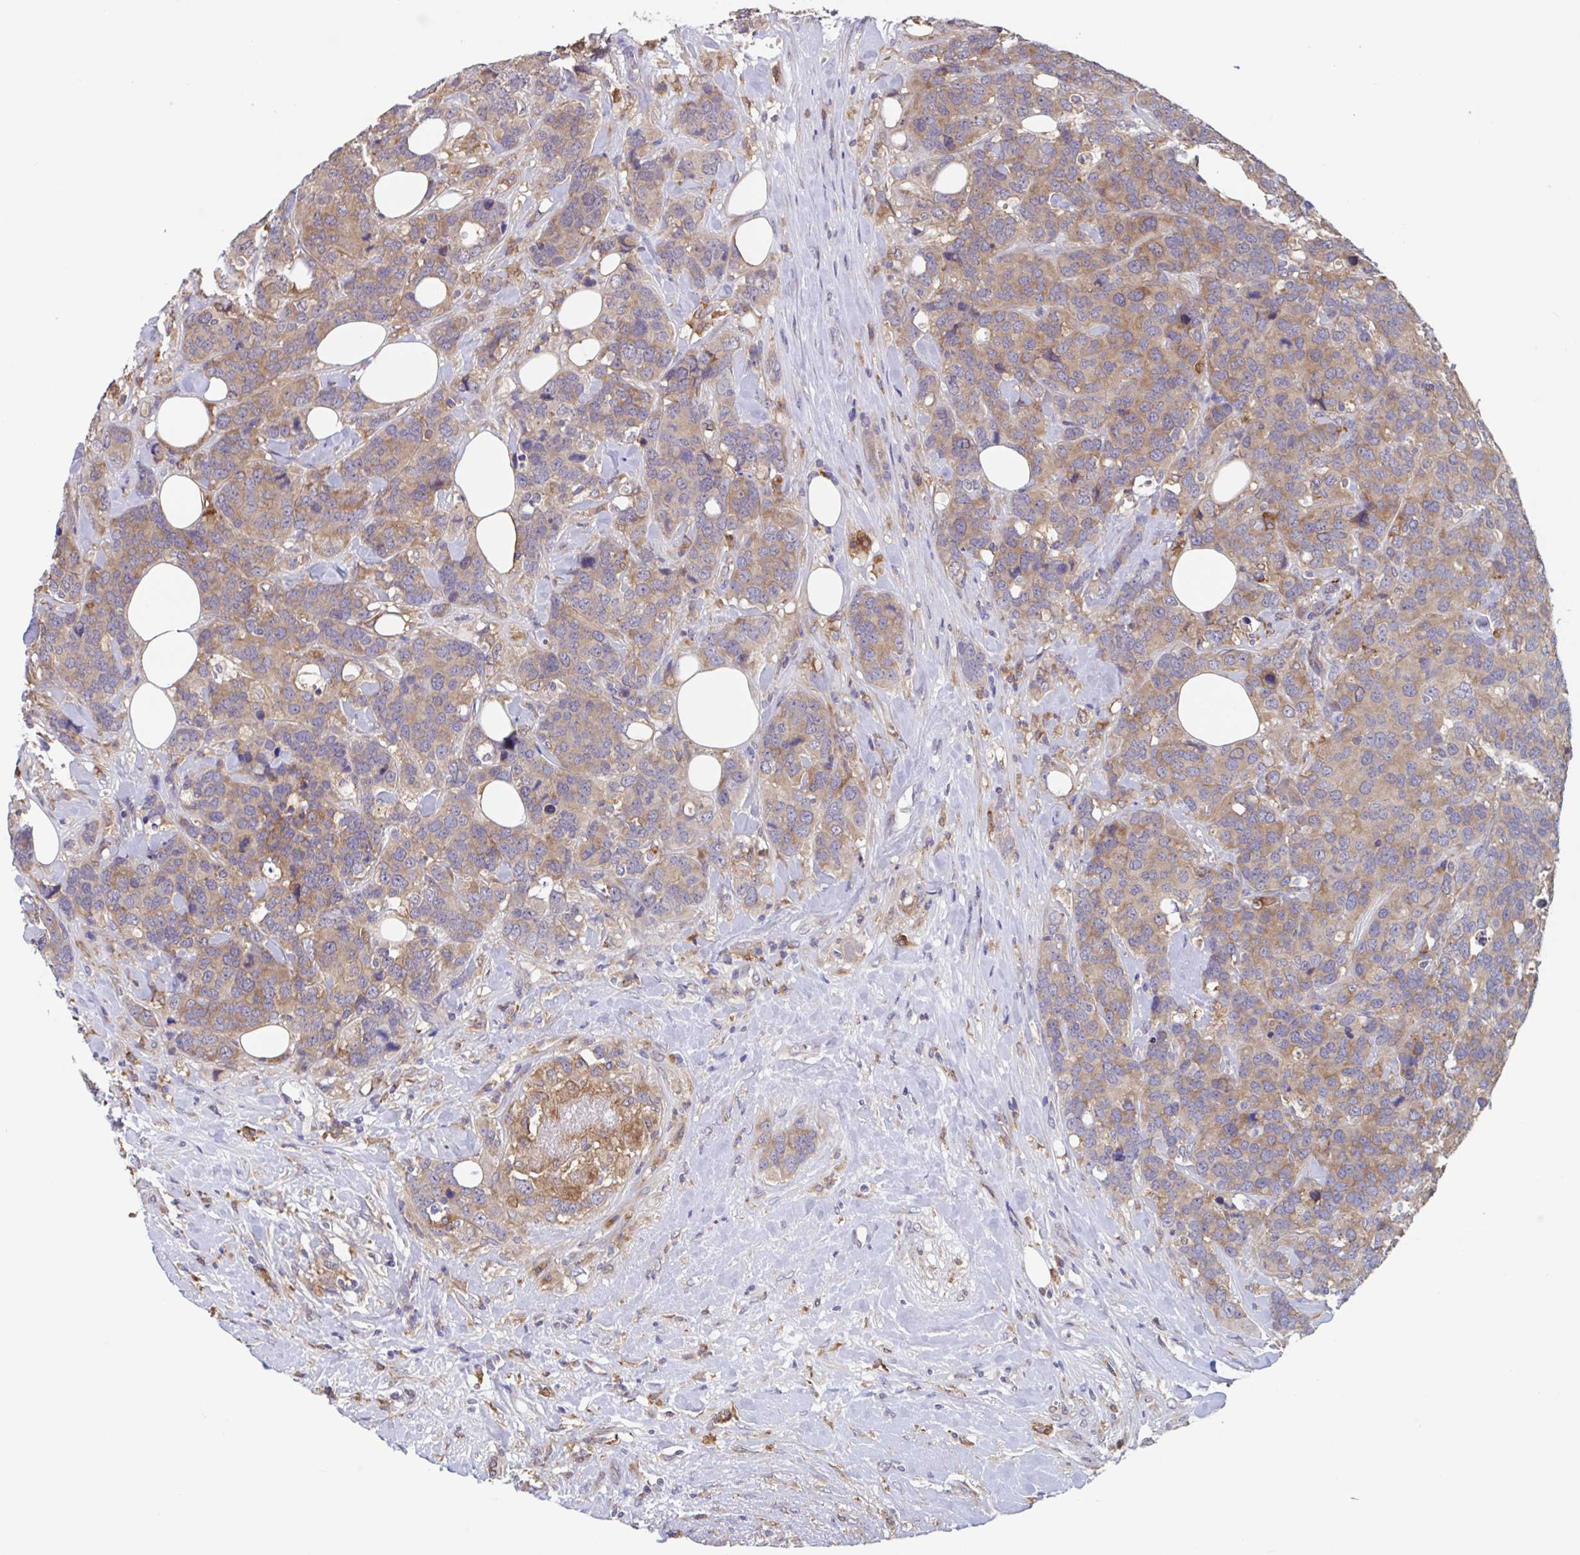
{"staining": {"intensity": "moderate", "quantity": ">75%", "location": "cytoplasmic/membranous"}, "tissue": "breast cancer", "cell_type": "Tumor cells", "image_type": "cancer", "snomed": [{"axis": "morphology", "description": "Lobular carcinoma"}, {"axis": "topography", "description": "Breast"}], "caption": "Moderate cytoplasmic/membranous expression is seen in approximately >75% of tumor cells in lobular carcinoma (breast). The protein of interest is shown in brown color, while the nuclei are stained blue.", "gene": "SNX8", "patient": {"sex": "female", "age": 59}}